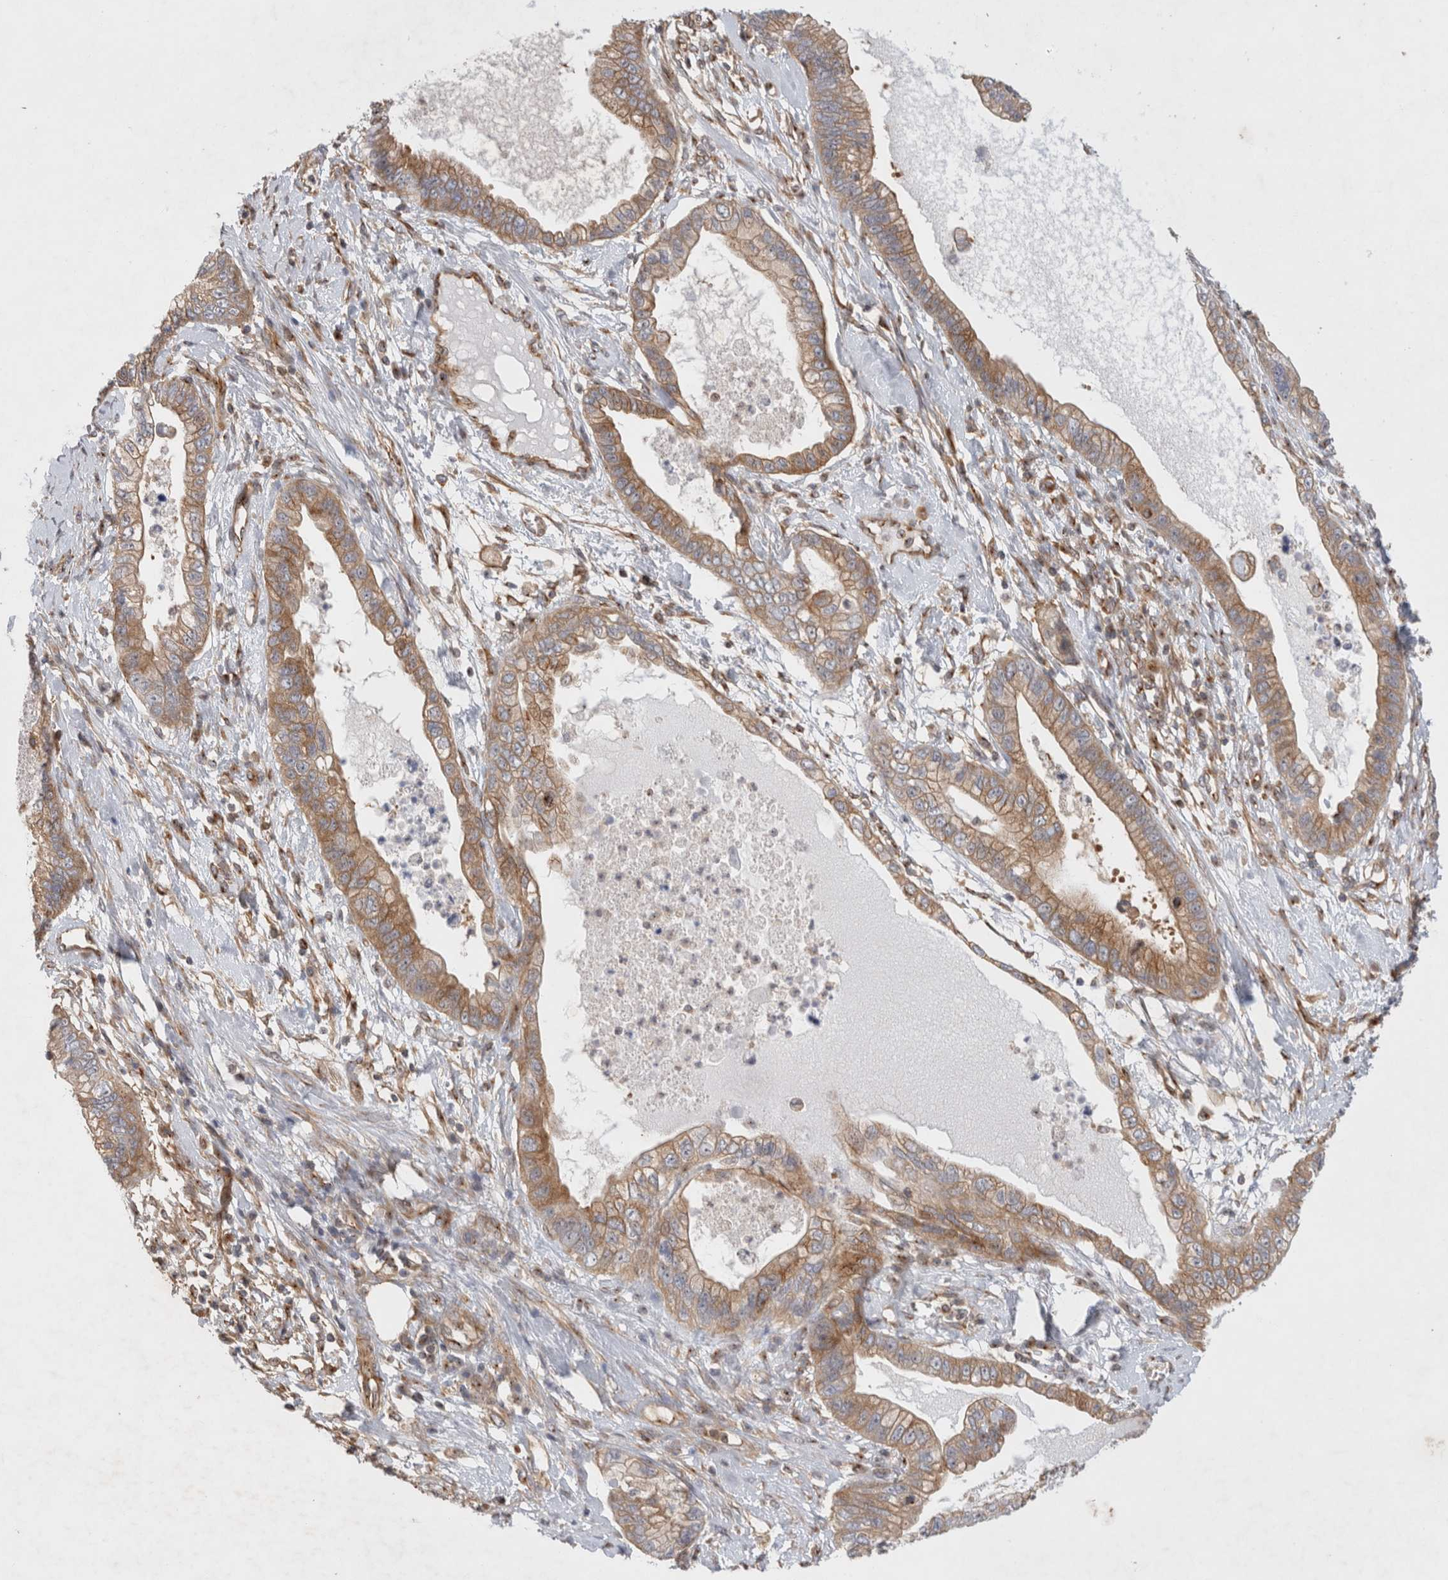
{"staining": {"intensity": "weak", "quantity": ">75%", "location": "cytoplasmic/membranous"}, "tissue": "cervical cancer", "cell_type": "Tumor cells", "image_type": "cancer", "snomed": [{"axis": "morphology", "description": "Adenocarcinoma, NOS"}, {"axis": "topography", "description": "Cervix"}], "caption": "An immunohistochemistry micrograph of tumor tissue is shown. Protein staining in brown highlights weak cytoplasmic/membranous positivity in cervical cancer within tumor cells.", "gene": "GPR150", "patient": {"sex": "female", "age": 44}}